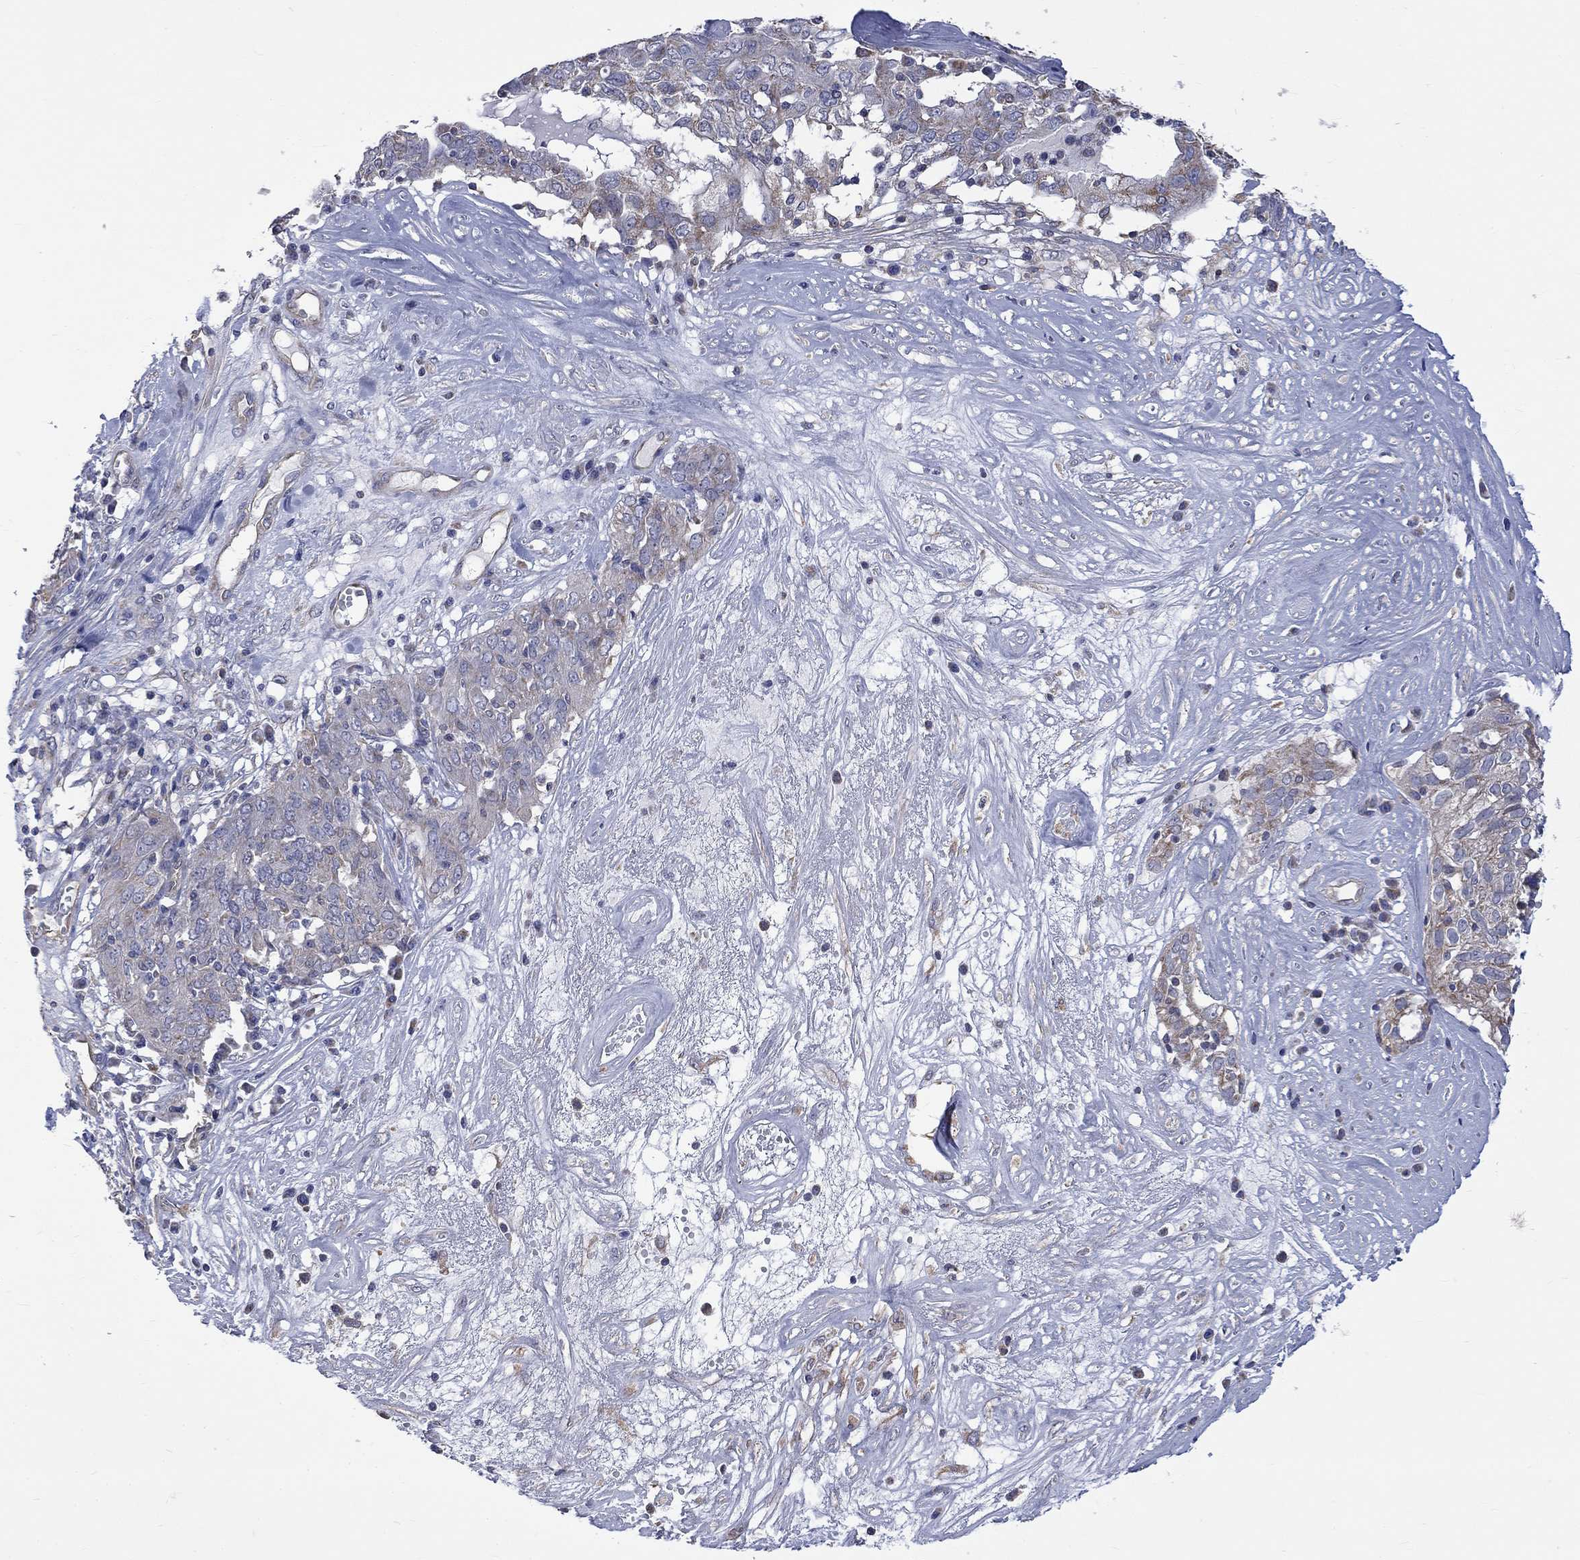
{"staining": {"intensity": "moderate", "quantity": "<25%", "location": "cytoplasmic/membranous"}, "tissue": "ovarian cancer", "cell_type": "Tumor cells", "image_type": "cancer", "snomed": [{"axis": "morphology", "description": "Carcinoma, endometroid"}, {"axis": "topography", "description": "Ovary"}], "caption": "Immunohistochemistry of human ovarian cancer reveals low levels of moderate cytoplasmic/membranous positivity in approximately <25% of tumor cells.", "gene": "CAMKK2", "patient": {"sex": "female", "age": 50}}